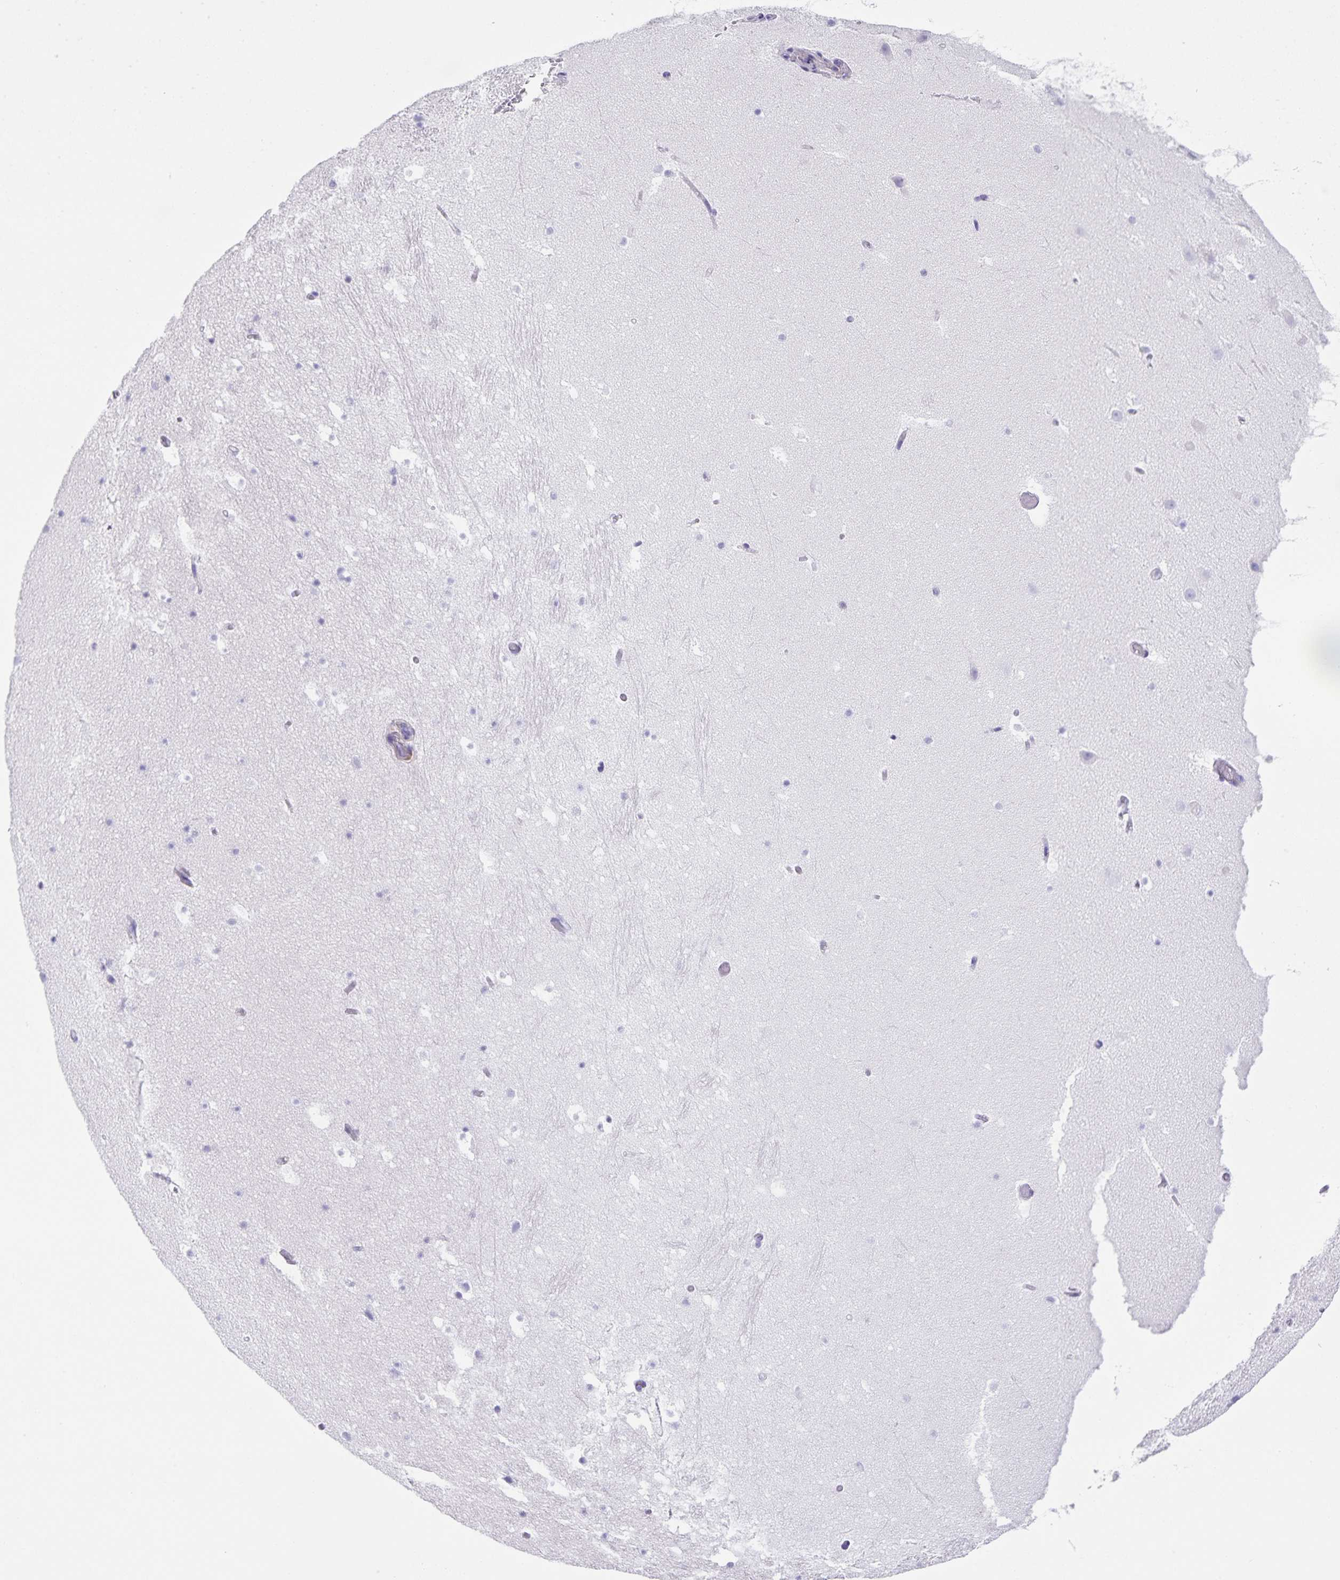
{"staining": {"intensity": "negative", "quantity": "none", "location": "none"}, "tissue": "hippocampus", "cell_type": "Glial cells", "image_type": "normal", "snomed": [{"axis": "morphology", "description": "Normal tissue, NOS"}, {"axis": "topography", "description": "Hippocampus"}], "caption": "This is an immunohistochemistry (IHC) micrograph of normal hippocampus. There is no staining in glial cells.", "gene": "C11orf42", "patient": {"sex": "male", "age": 26}}